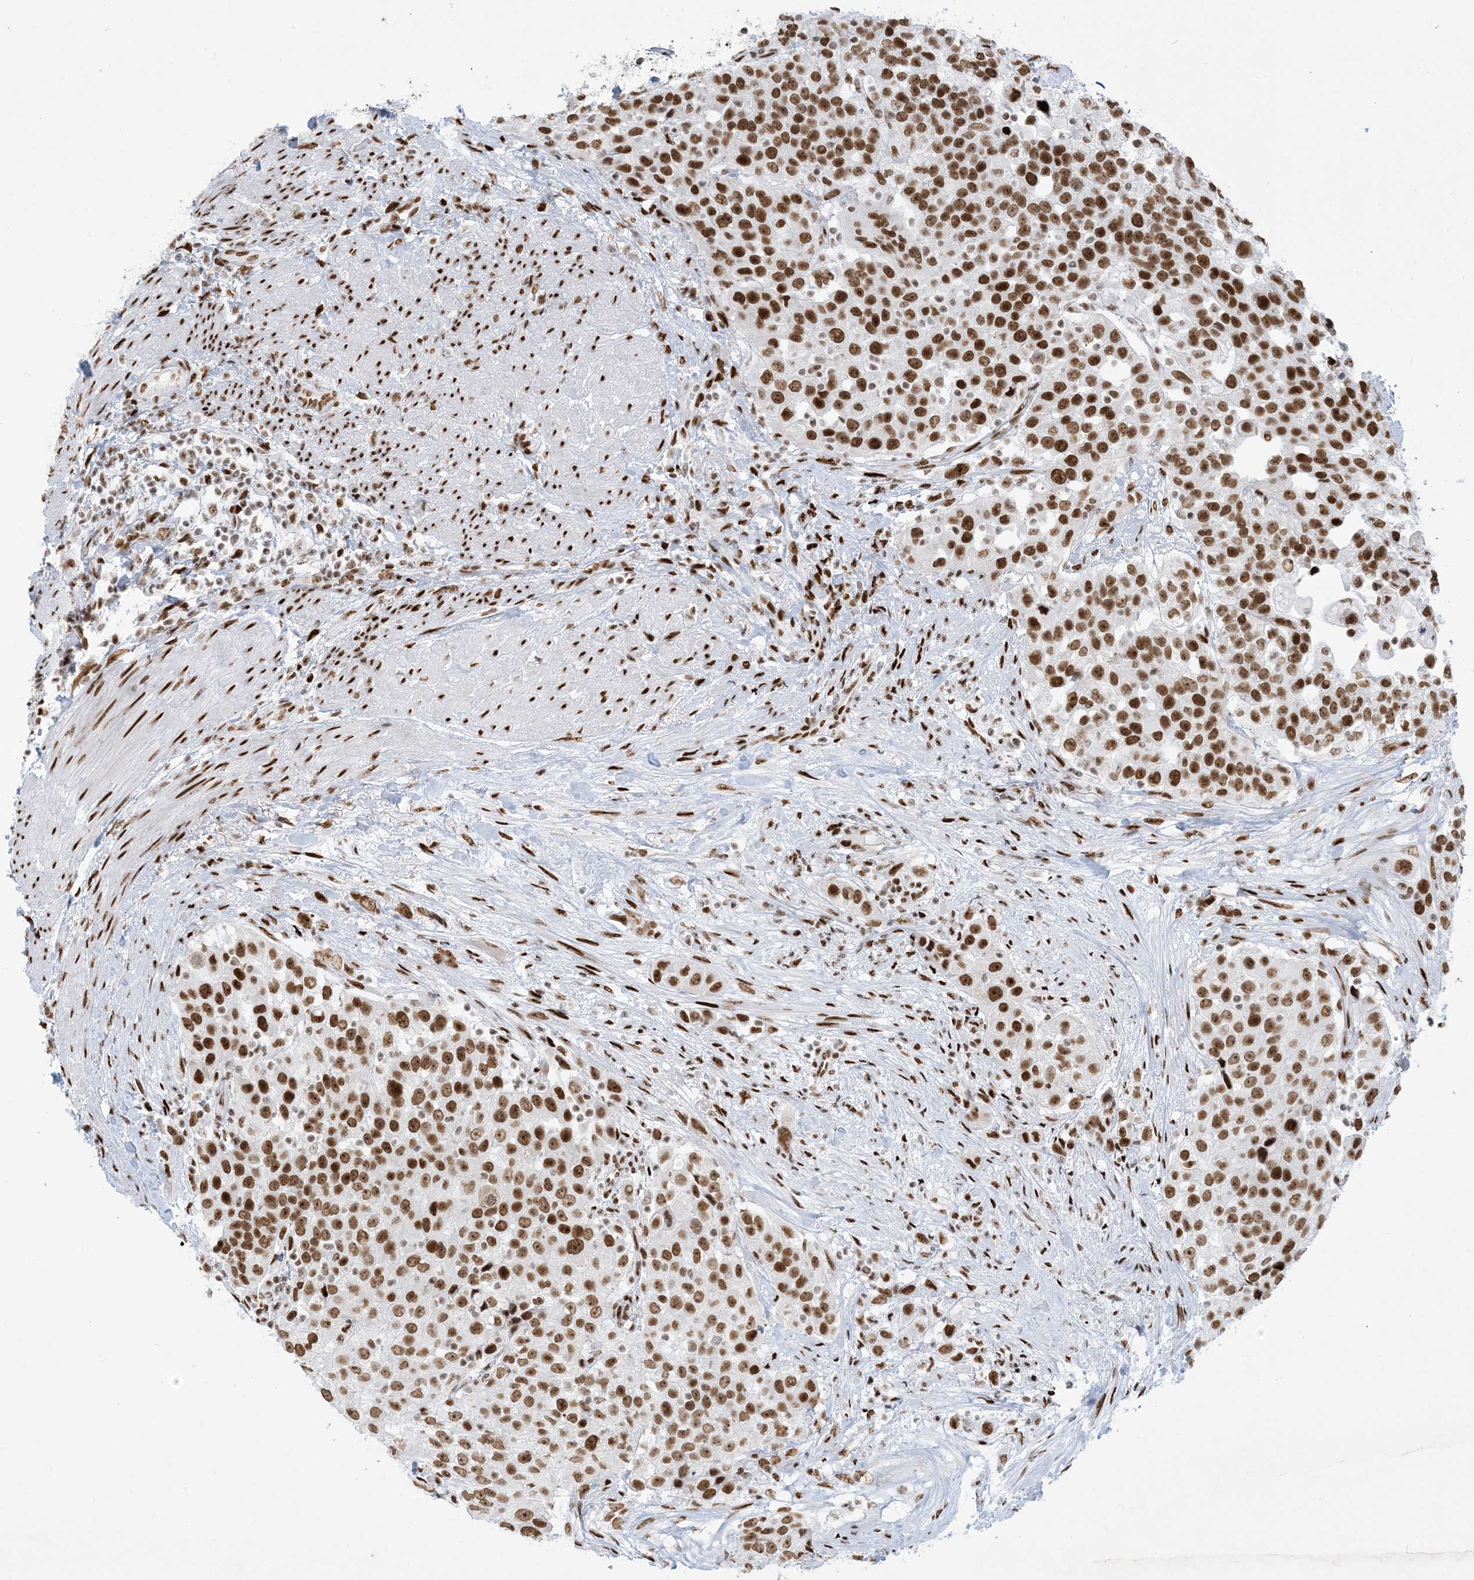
{"staining": {"intensity": "strong", "quantity": ">75%", "location": "nuclear"}, "tissue": "urothelial cancer", "cell_type": "Tumor cells", "image_type": "cancer", "snomed": [{"axis": "morphology", "description": "Urothelial carcinoma, High grade"}, {"axis": "topography", "description": "Urinary bladder"}], "caption": "The image shows staining of urothelial cancer, revealing strong nuclear protein expression (brown color) within tumor cells.", "gene": "STAG1", "patient": {"sex": "female", "age": 80}}